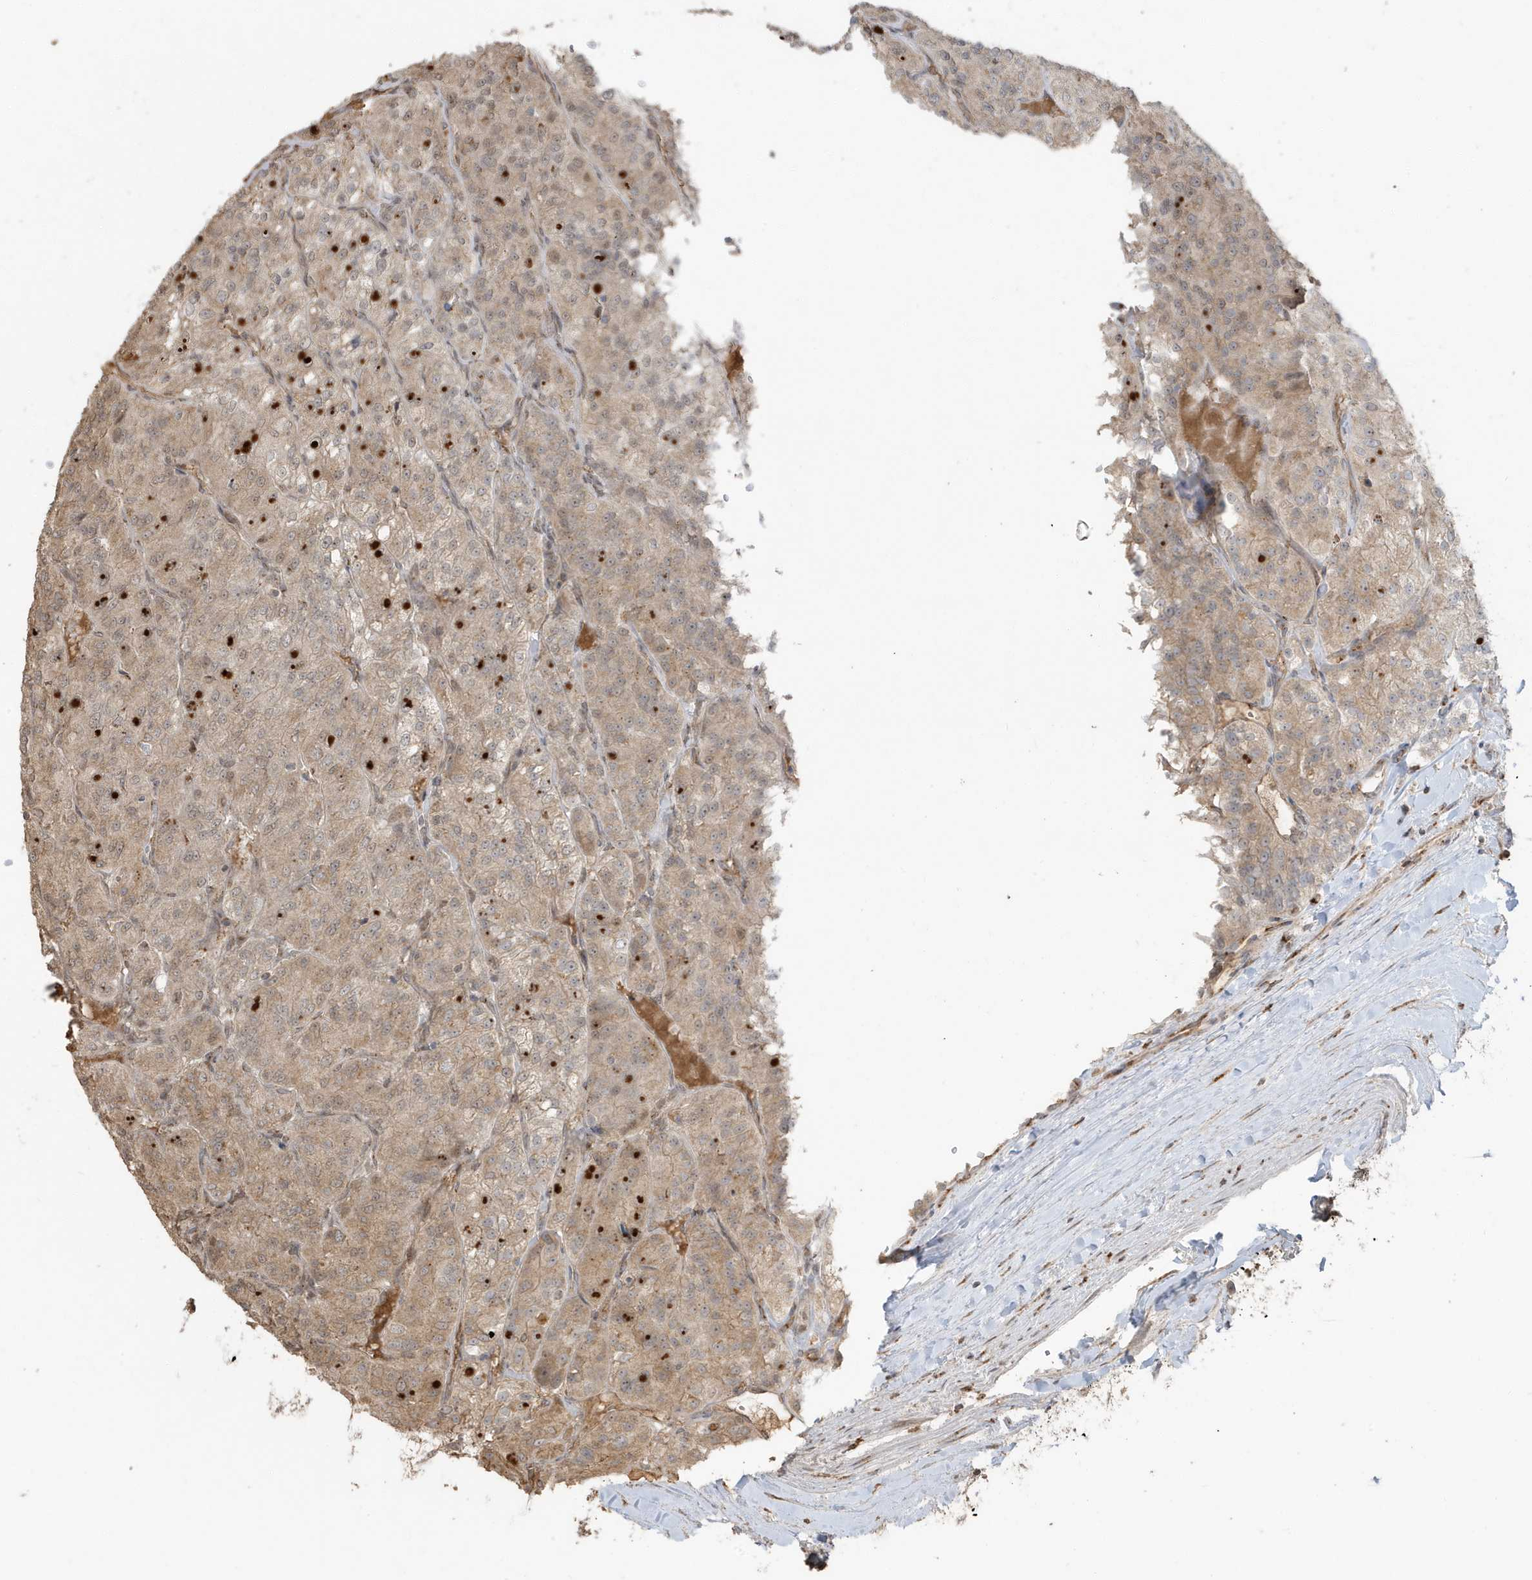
{"staining": {"intensity": "weak", "quantity": "25%-75%", "location": "cytoplasmic/membranous,nuclear"}, "tissue": "renal cancer", "cell_type": "Tumor cells", "image_type": "cancer", "snomed": [{"axis": "morphology", "description": "Adenocarcinoma, NOS"}, {"axis": "topography", "description": "Kidney"}], "caption": "Renal cancer stained for a protein shows weak cytoplasmic/membranous and nuclear positivity in tumor cells.", "gene": "RER1", "patient": {"sex": "female", "age": 63}}